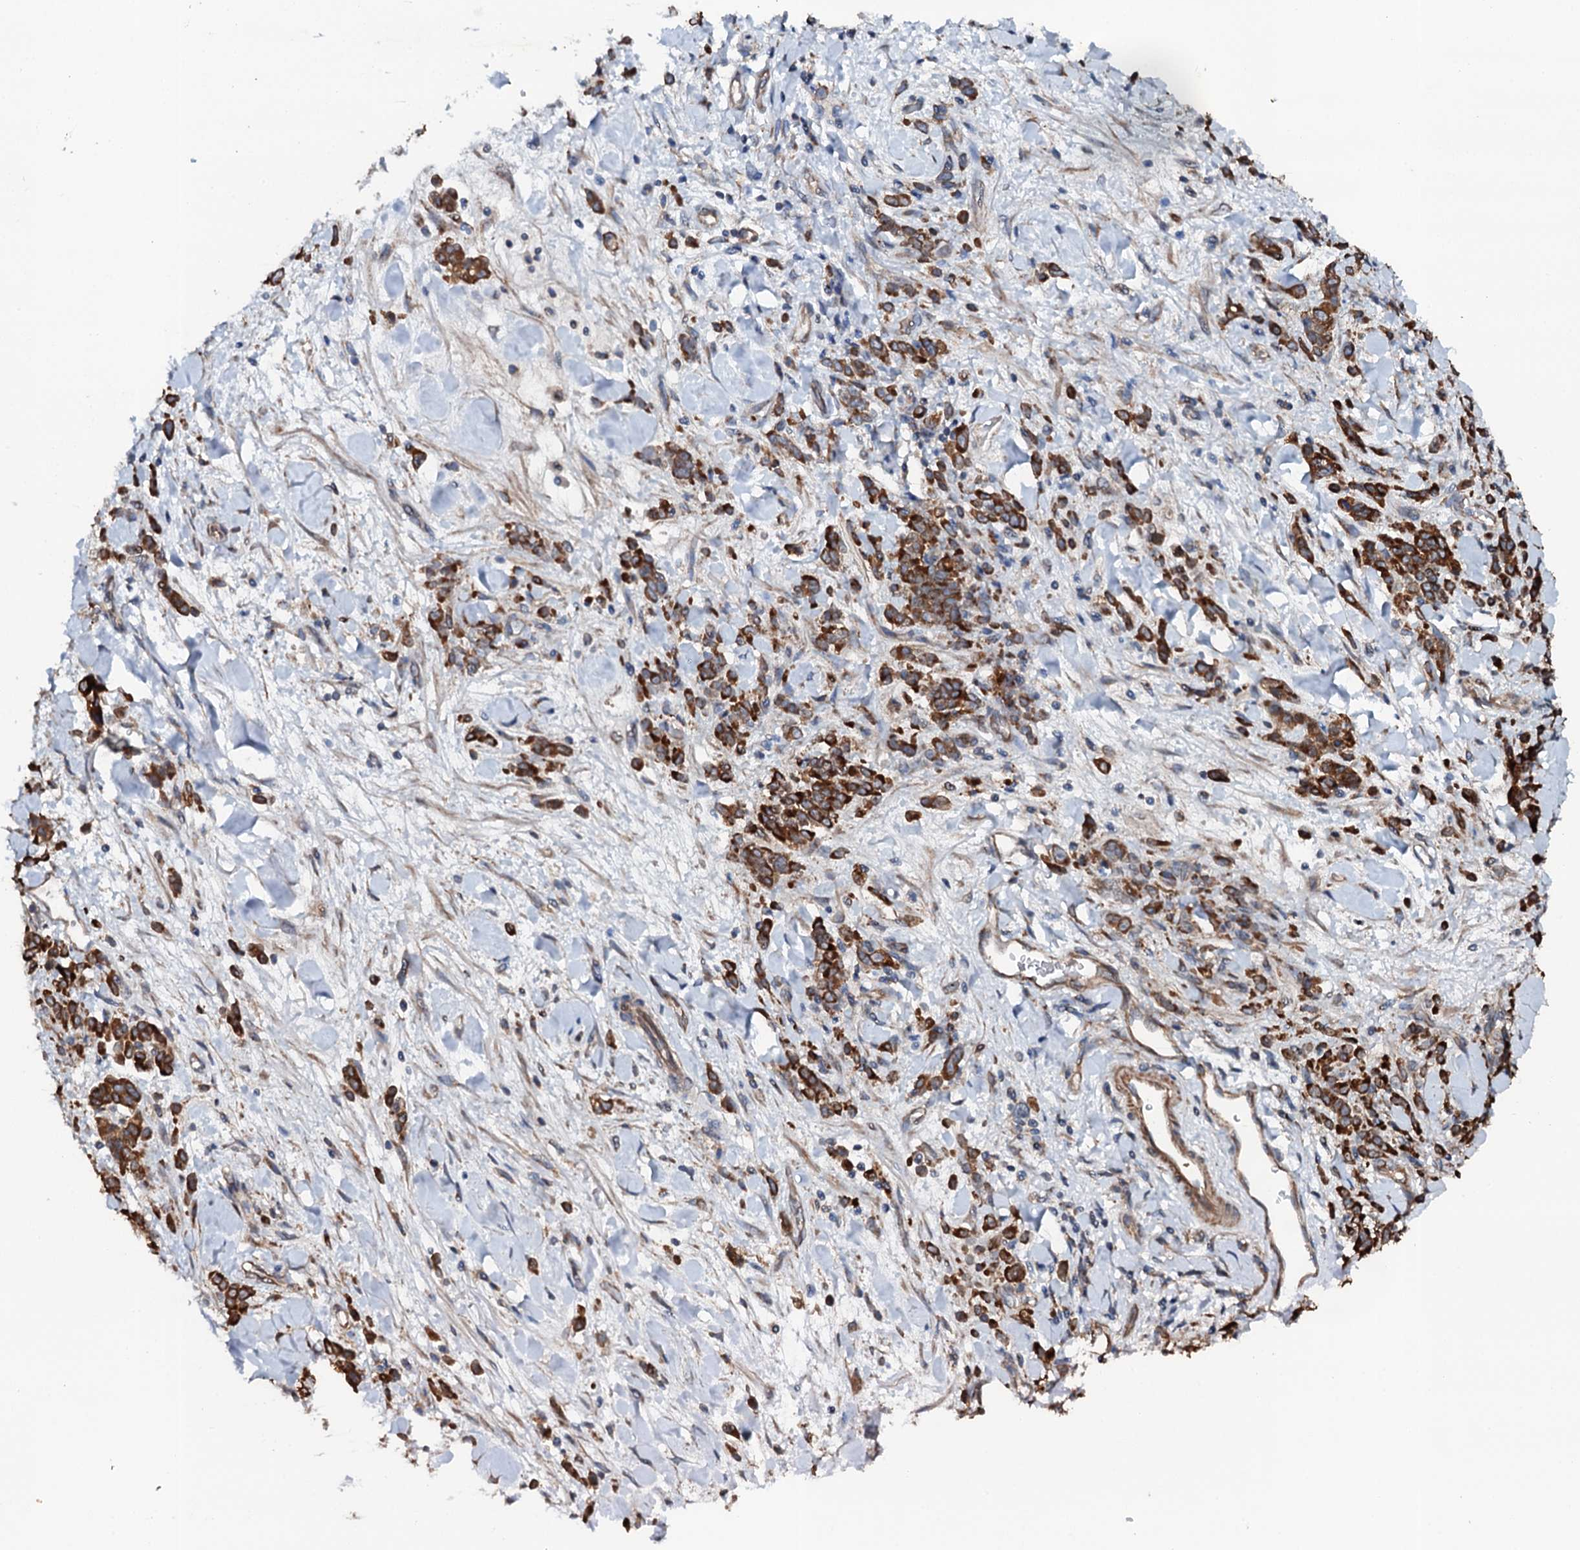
{"staining": {"intensity": "strong", "quantity": ">75%", "location": "cytoplasmic/membranous"}, "tissue": "stomach cancer", "cell_type": "Tumor cells", "image_type": "cancer", "snomed": [{"axis": "morphology", "description": "Normal tissue, NOS"}, {"axis": "morphology", "description": "Adenocarcinoma, NOS"}, {"axis": "topography", "description": "Stomach"}], "caption": "Human adenocarcinoma (stomach) stained with a brown dye exhibits strong cytoplasmic/membranous positive staining in about >75% of tumor cells.", "gene": "GLCE", "patient": {"sex": "male", "age": 82}}